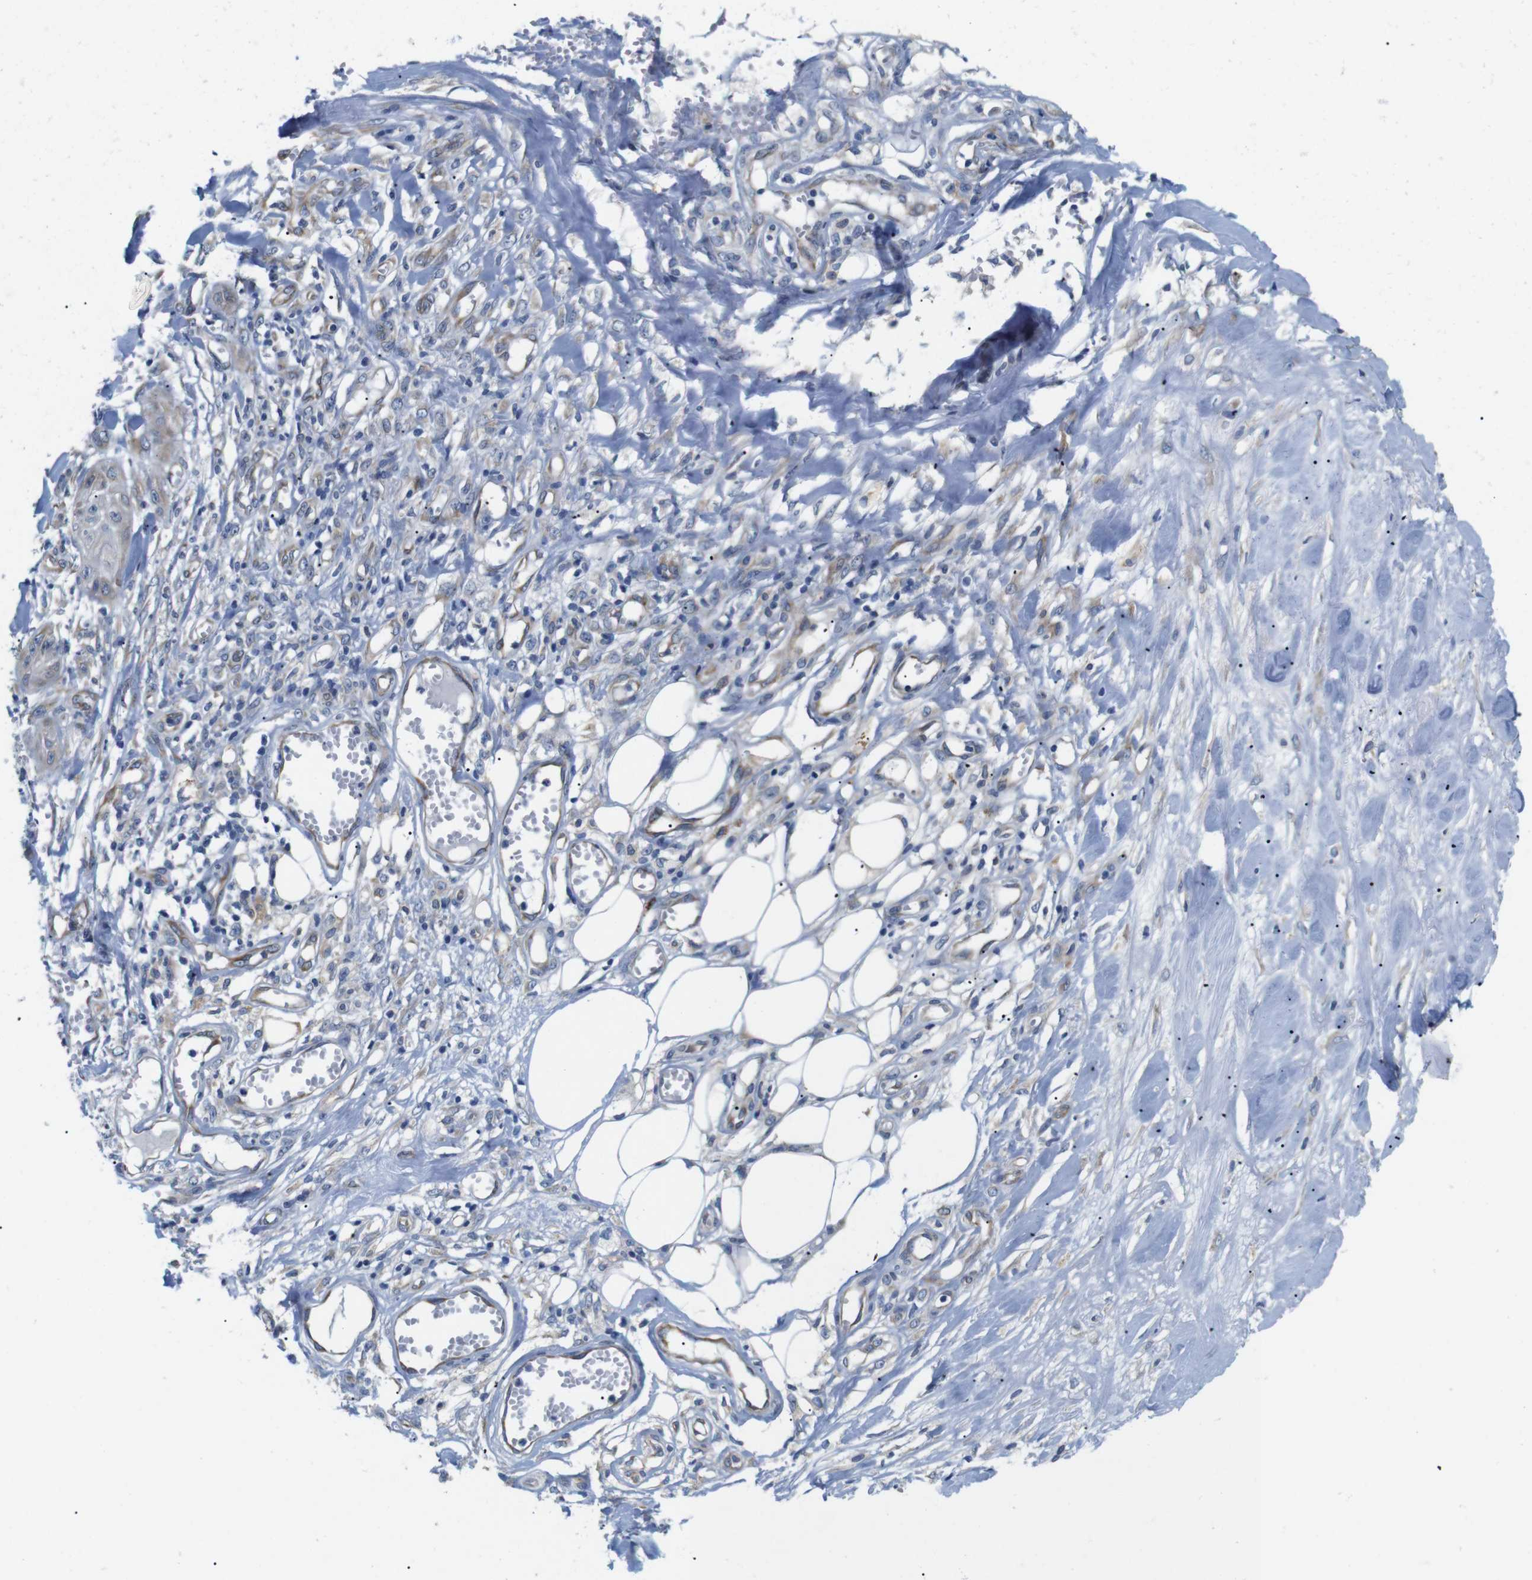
{"staining": {"intensity": "moderate", "quantity": "<25%", "location": "cytoplasmic/membranous"}, "tissue": "skin cancer", "cell_type": "Tumor cells", "image_type": "cancer", "snomed": [{"axis": "morphology", "description": "Squamous cell carcinoma, NOS"}, {"axis": "topography", "description": "Skin"}], "caption": "Immunohistochemical staining of squamous cell carcinoma (skin) demonstrates low levels of moderate cytoplasmic/membranous staining in approximately <25% of tumor cells. The staining was performed using DAB, with brown indicating positive protein expression. Nuclei are stained blue with hematoxylin.", "gene": "HACD3", "patient": {"sex": "male", "age": 74}}